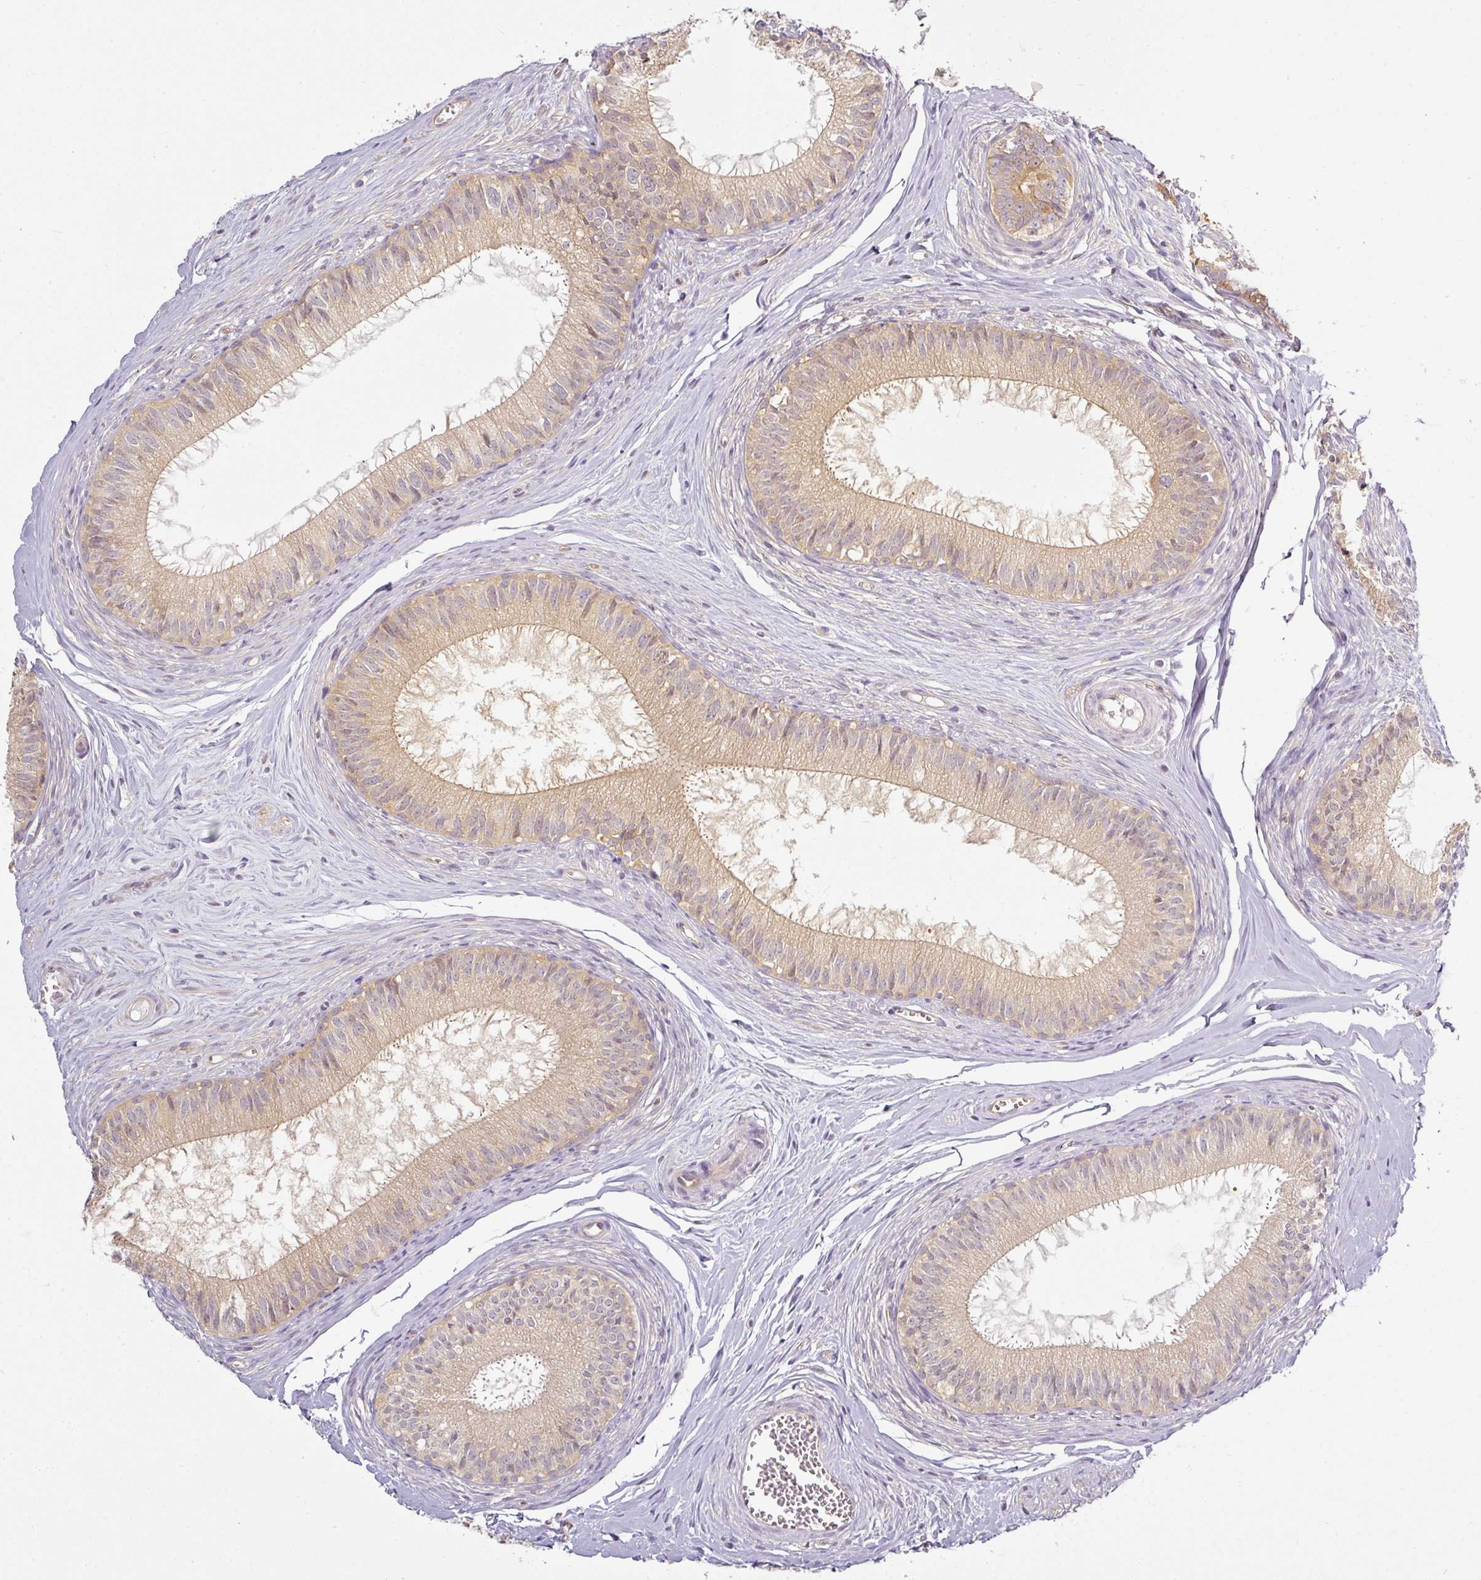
{"staining": {"intensity": "weak", "quantity": "25%-75%", "location": "cytoplasmic/membranous"}, "tissue": "epididymis", "cell_type": "Glandular cells", "image_type": "normal", "snomed": [{"axis": "morphology", "description": "Normal tissue, NOS"}, {"axis": "topography", "description": "Epididymis"}], "caption": "High-magnification brightfield microscopy of unremarkable epididymis stained with DAB (3,3'-diaminobenzidine) (brown) and counterstained with hematoxylin (blue). glandular cells exhibit weak cytoplasmic/membranous expression is present in approximately25%-75% of cells. (brown staining indicates protein expression, while blue staining denotes nuclei).", "gene": "ANKRD18A", "patient": {"sex": "male", "age": 25}}